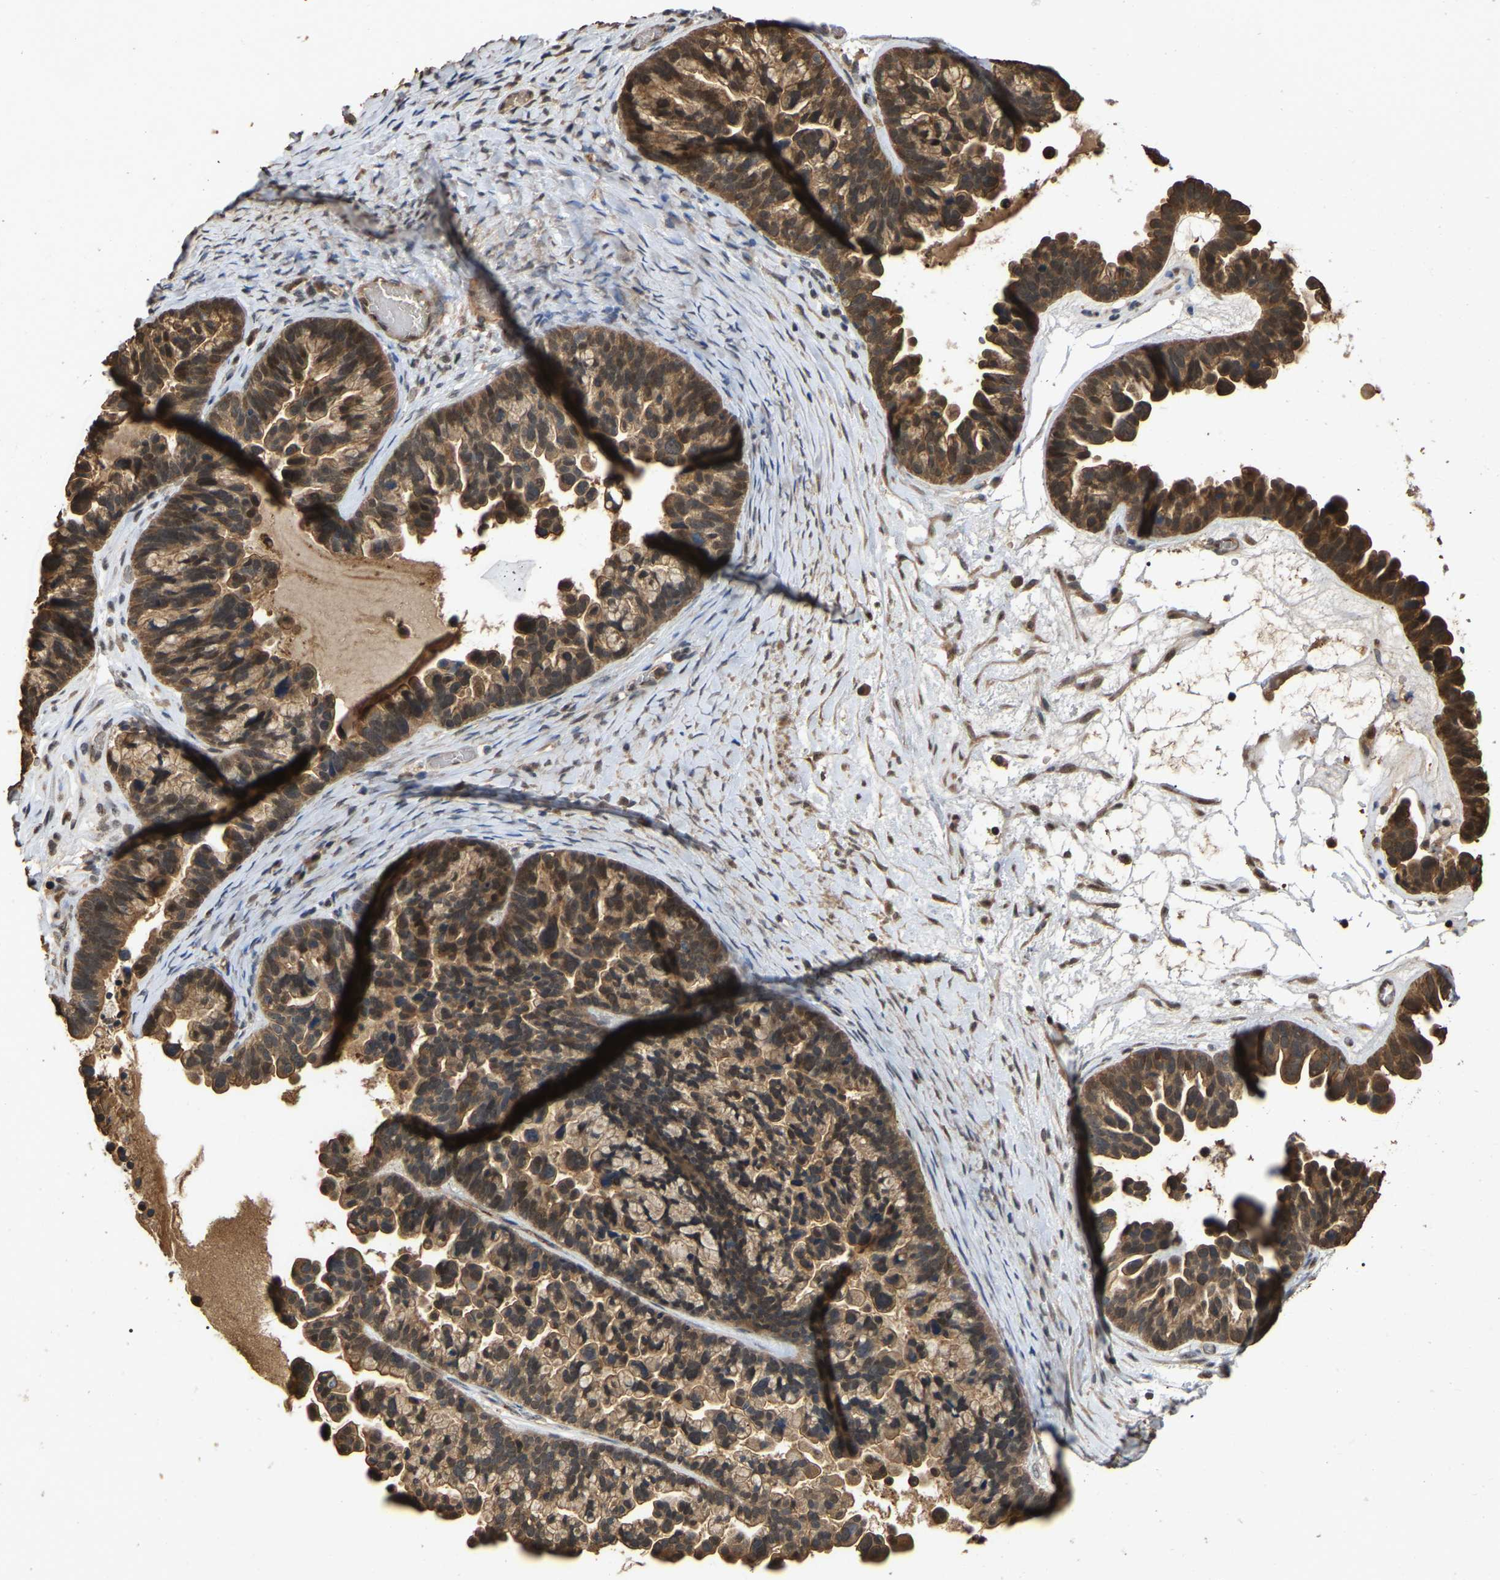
{"staining": {"intensity": "moderate", "quantity": ">75%", "location": "cytoplasmic/membranous"}, "tissue": "ovarian cancer", "cell_type": "Tumor cells", "image_type": "cancer", "snomed": [{"axis": "morphology", "description": "Cystadenocarcinoma, serous, NOS"}, {"axis": "topography", "description": "Ovary"}], "caption": "Immunohistochemistry staining of ovarian serous cystadenocarcinoma, which demonstrates medium levels of moderate cytoplasmic/membranous expression in about >75% of tumor cells indicating moderate cytoplasmic/membranous protein expression. The staining was performed using DAB (3,3'-diaminobenzidine) (brown) for protein detection and nuclei were counterstained in hematoxylin (blue).", "gene": "FAM219A", "patient": {"sex": "female", "age": 56}}